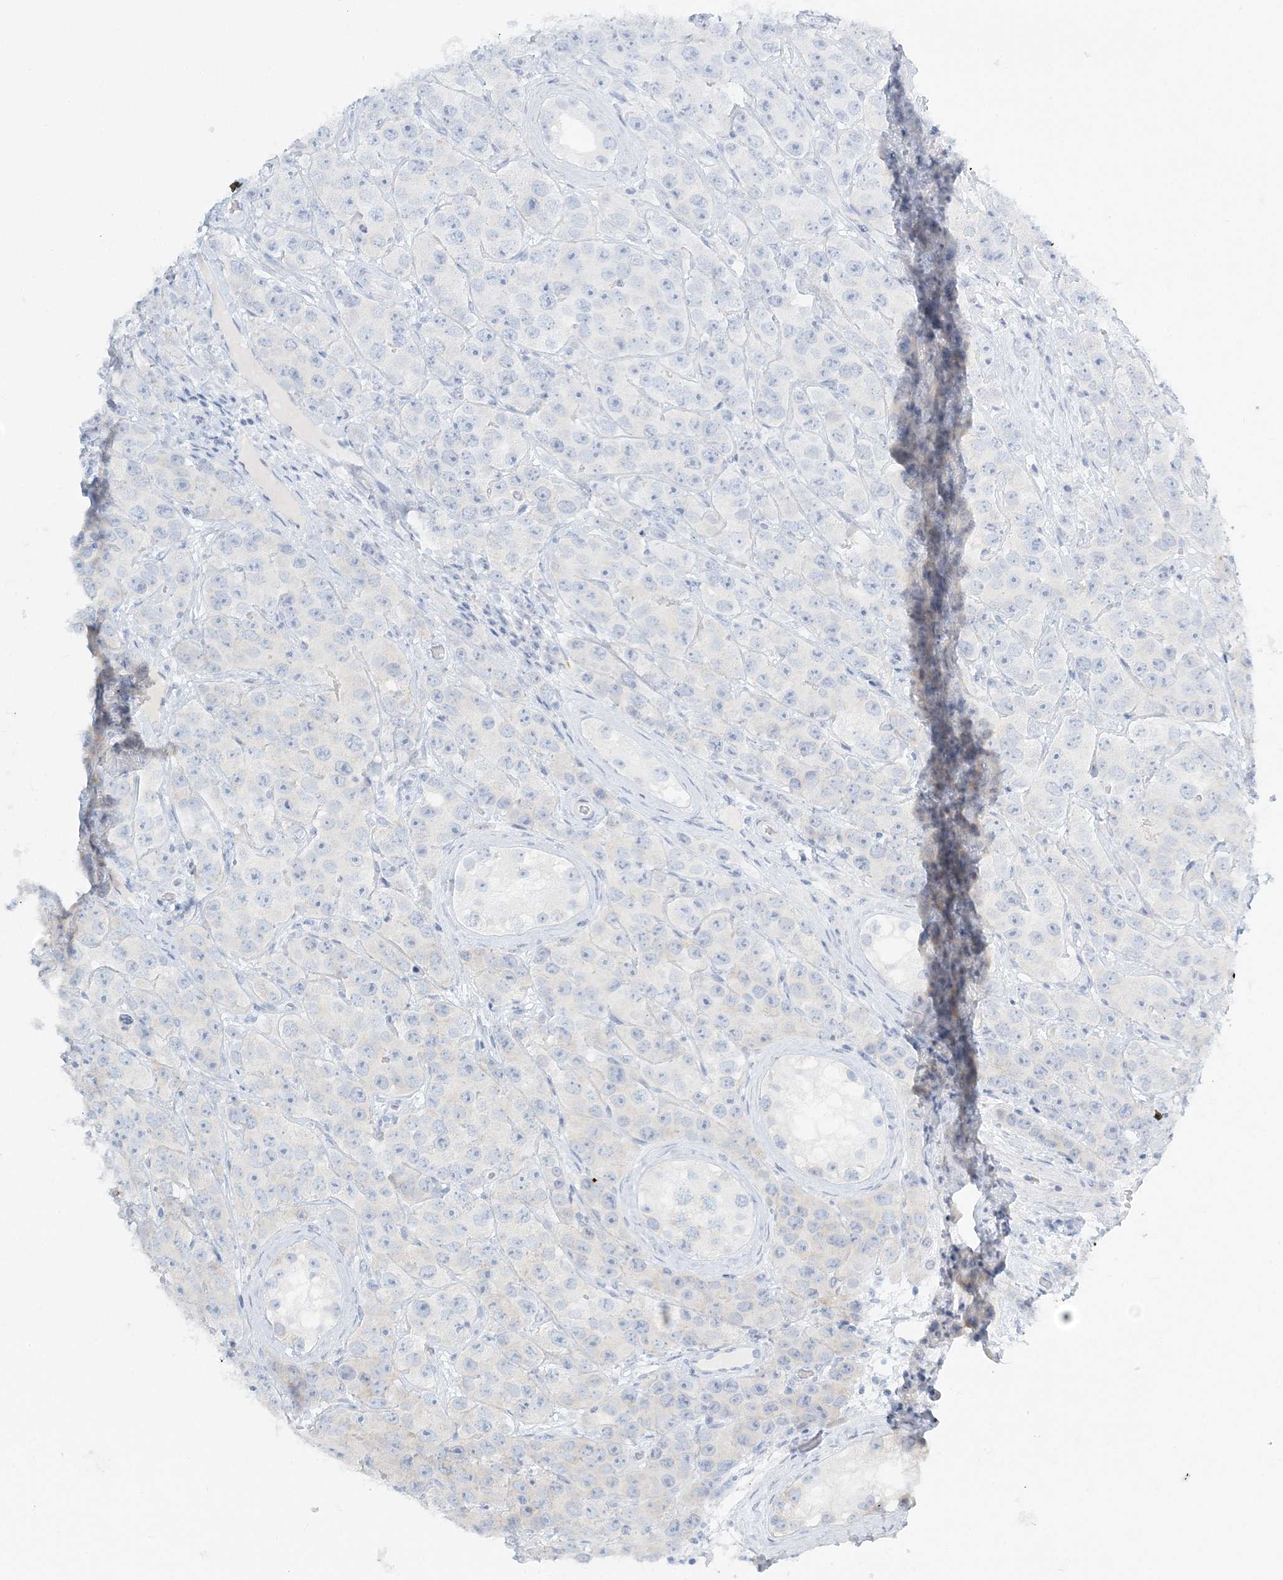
{"staining": {"intensity": "negative", "quantity": "none", "location": "none"}, "tissue": "testis cancer", "cell_type": "Tumor cells", "image_type": "cancer", "snomed": [{"axis": "morphology", "description": "Seminoma, NOS"}, {"axis": "topography", "description": "Testis"}], "caption": "Immunohistochemical staining of testis cancer (seminoma) displays no significant expression in tumor cells.", "gene": "NAA11", "patient": {"sex": "male", "age": 28}}